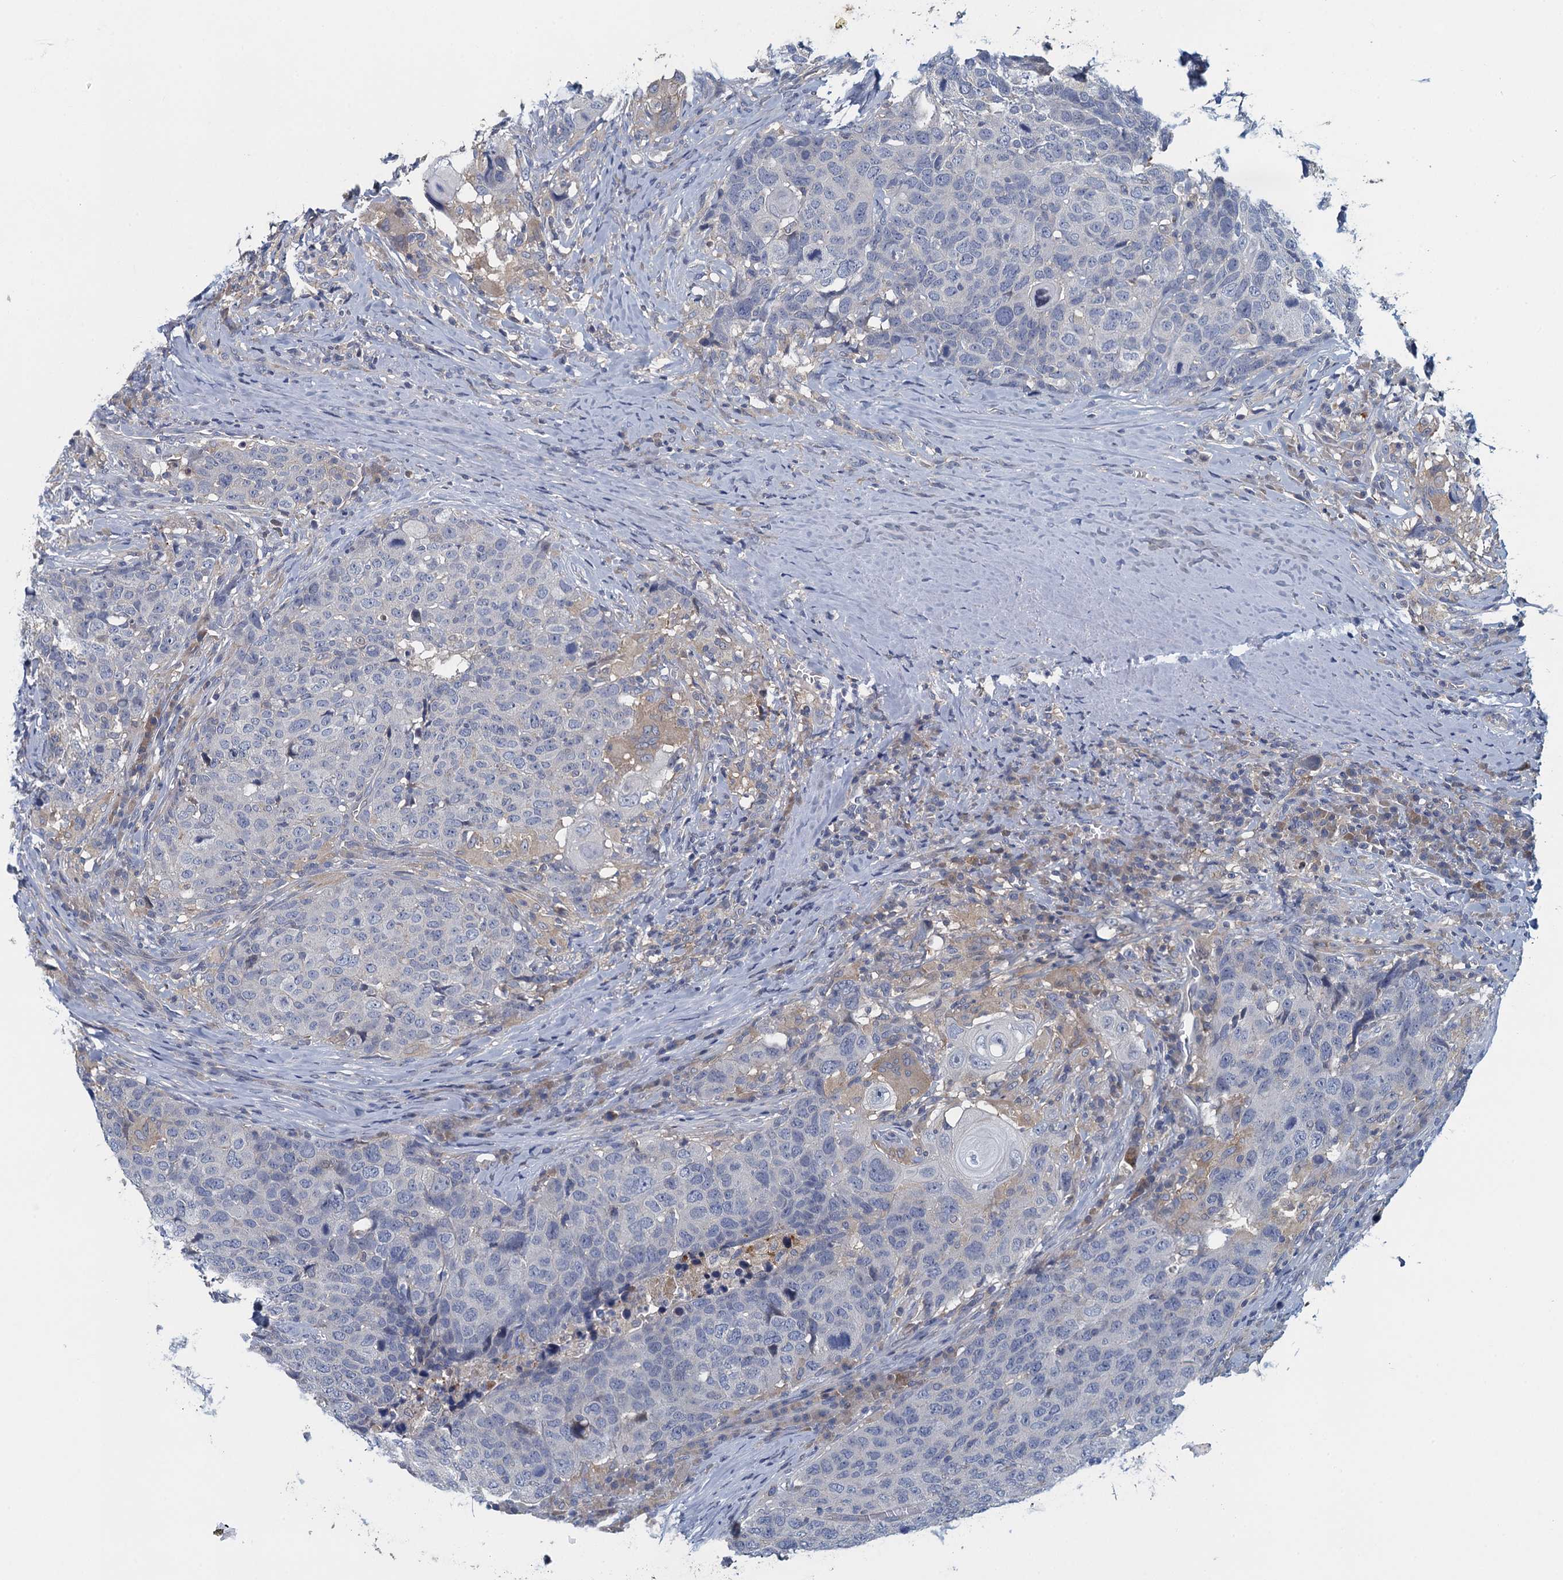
{"staining": {"intensity": "negative", "quantity": "none", "location": "none"}, "tissue": "head and neck cancer", "cell_type": "Tumor cells", "image_type": "cancer", "snomed": [{"axis": "morphology", "description": "Squamous cell carcinoma, NOS"}, {"axis": "topography", "description": "Head-Neck"}], "caption": "A high-resolution histopathology image shows IHC staining of head and neck squamous cell carcinoma, which demonstrates no significant staining in tumor cells. (DAB (3,3'-diaminobenzidine) immunohistochemistry, high magnification).", "gene": "NCKAP1L", "patient": {"sex": "male", "age": 66}}